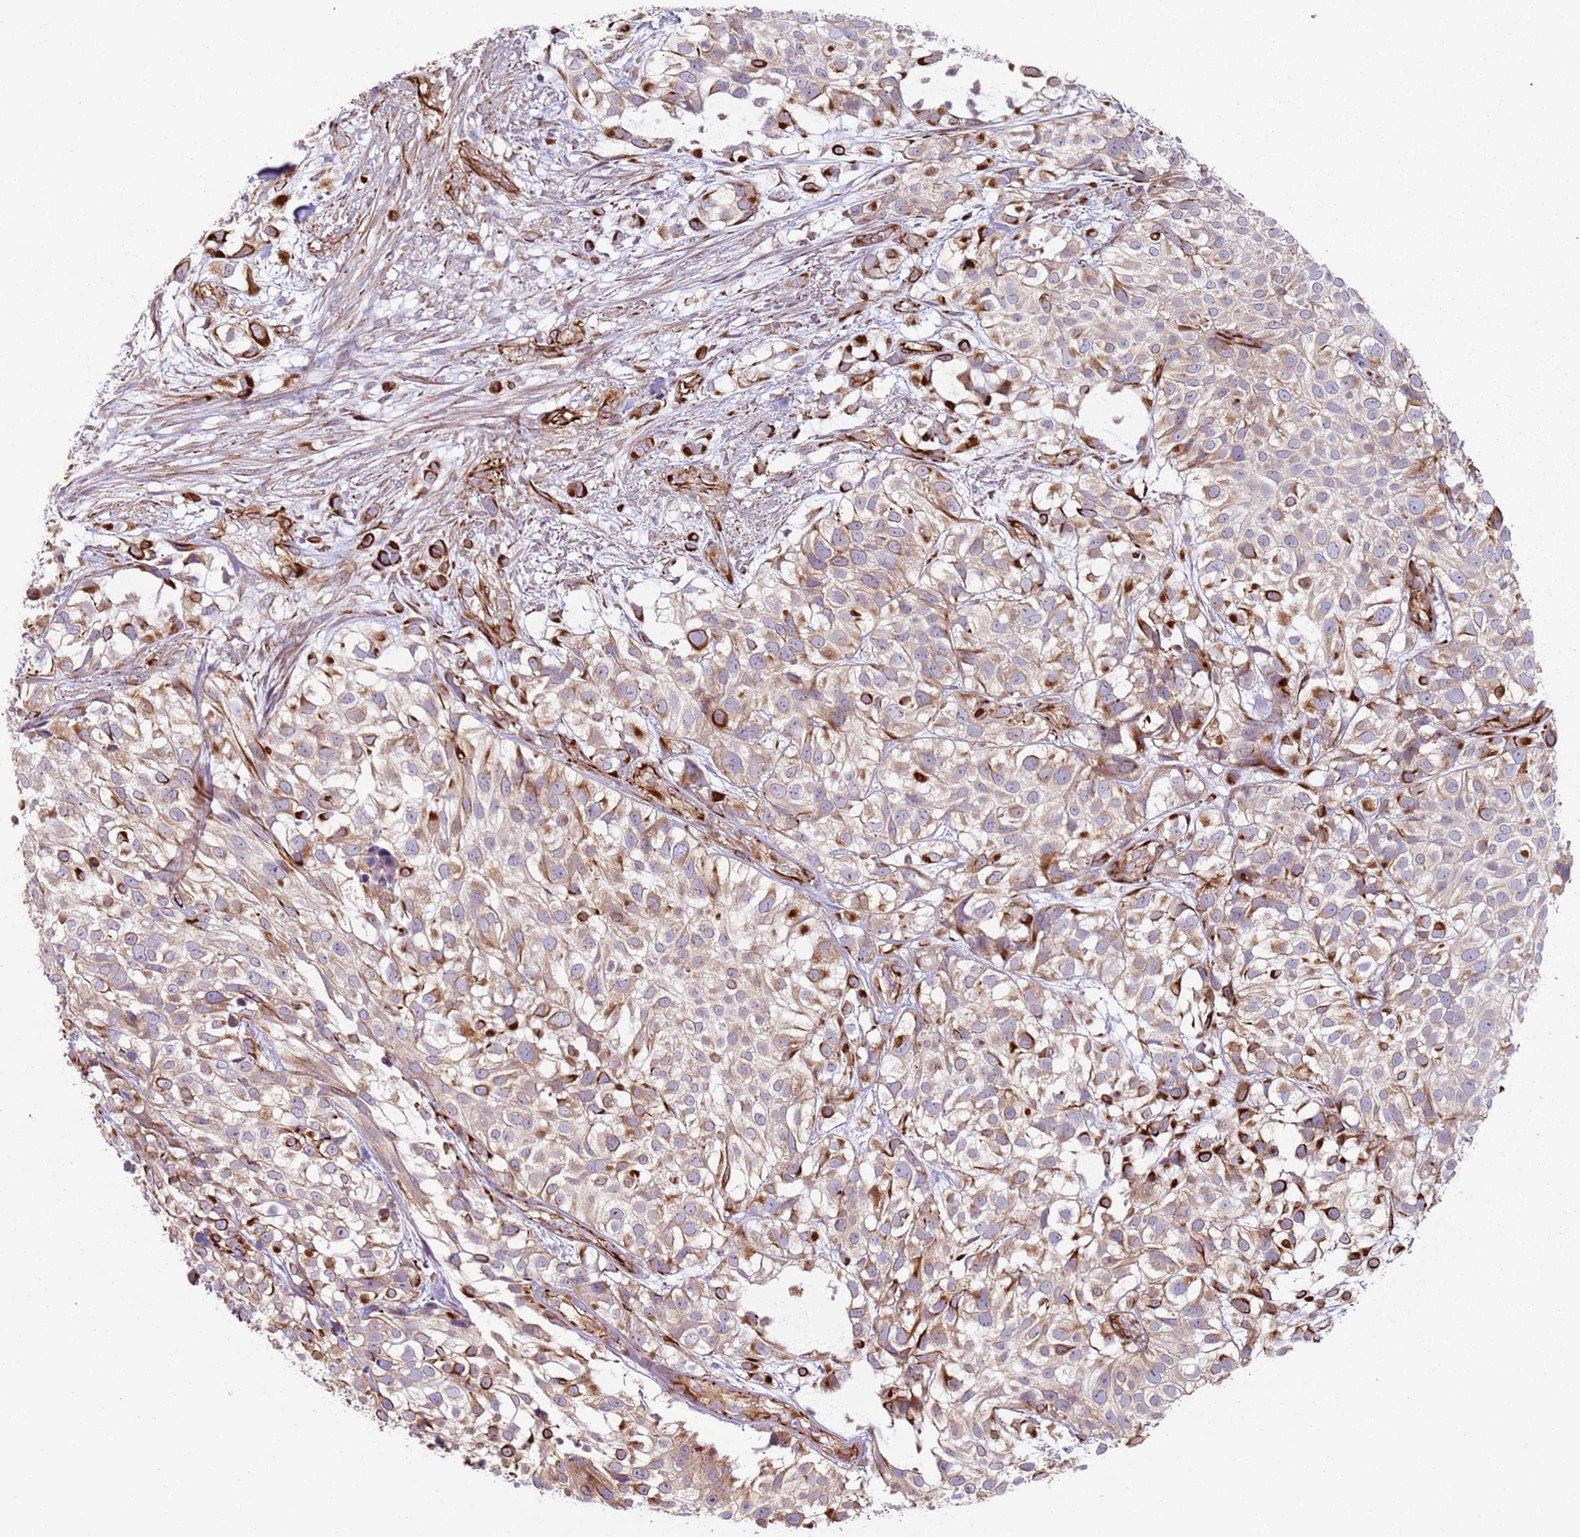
{"staining": {"intensity": "strong", "quantity": "<25%", "location": "cytoplasmic/membranous"}, "tissue": "urothelial cancer", "cell_type": "Tumor cells", "image_type": "cancer", "snomed": [{"axis": "morphology", "description": "Urothelial carcinoma, High grade"}, {"axis": "topography", "description": "Urinary bladder"}], "caption": "Tumor cells exhibit medium levels of strong cytoplasmic/membranous expression in about <25% of cells in human urothelial cancer. The staining is performed using DAB (3,3'-diaminobenzidine) brown chromogen to label protein expression. The nuclei are counter-stained blue using hematoxylin.", "gene": "SNAPIN", "patient": {"sex": "male", "age": 56}}